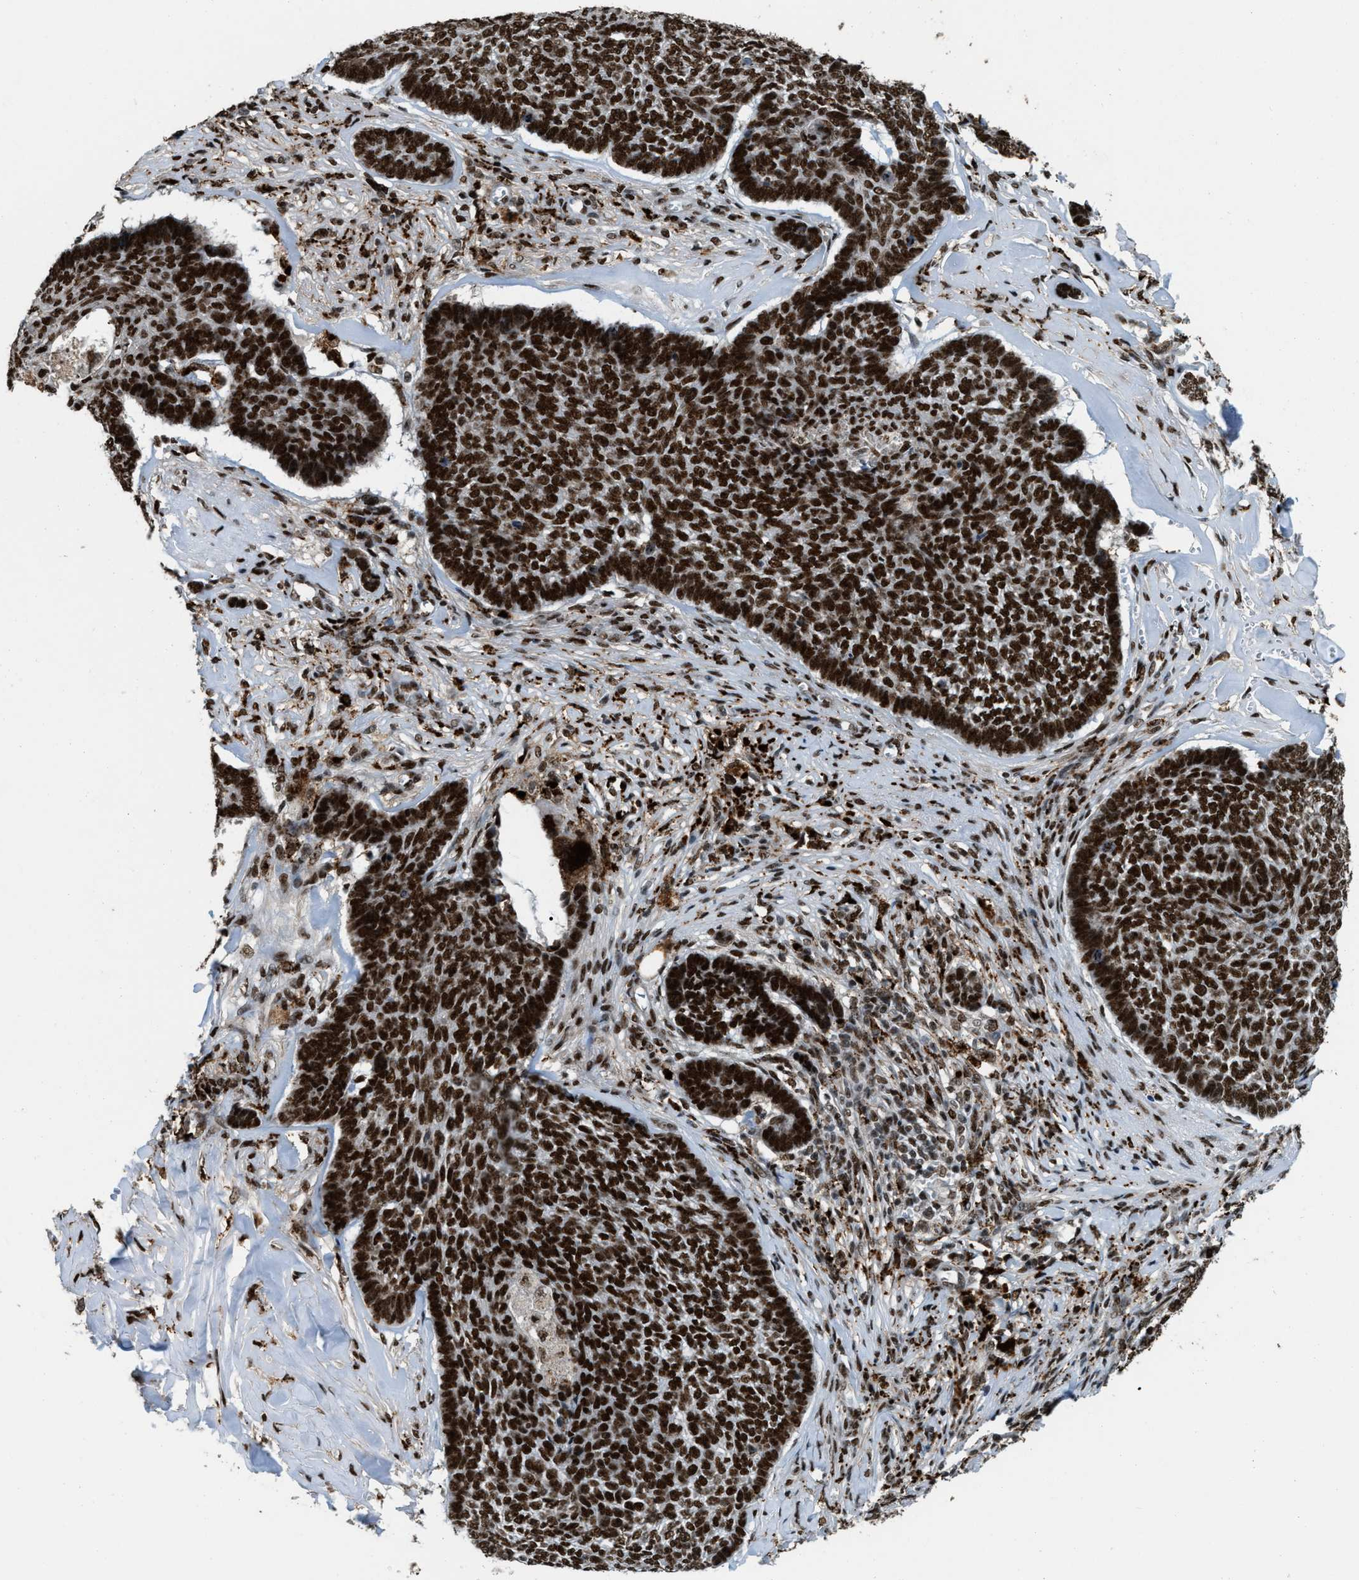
{"staining": {"intensity": "strong", "quantity": ">75%", "location": "nuclear"}, "tissue": "skin cancer", "cell_type": "Tumor cells", "image_type": "cancer", "snomed": [{"axis": "morphology", "description": "Basal cell carcinoma"}, {"axis": "topography", "description": "Skin"}], "caption": "Immunohistochemistry (IHC) (DAB (3,3'-diaminobenzidine)) staining of basal cell carcinoma (skin) demonstrates strong nuclear protein expression in about >75% of tumor cells. (DAB (3,3'-diaminobenzidine) IHC, brown staining for protein, blue staining for nuclei).", "gene": "NUMA1", "patient": {"sex": "male", "age": 84}}